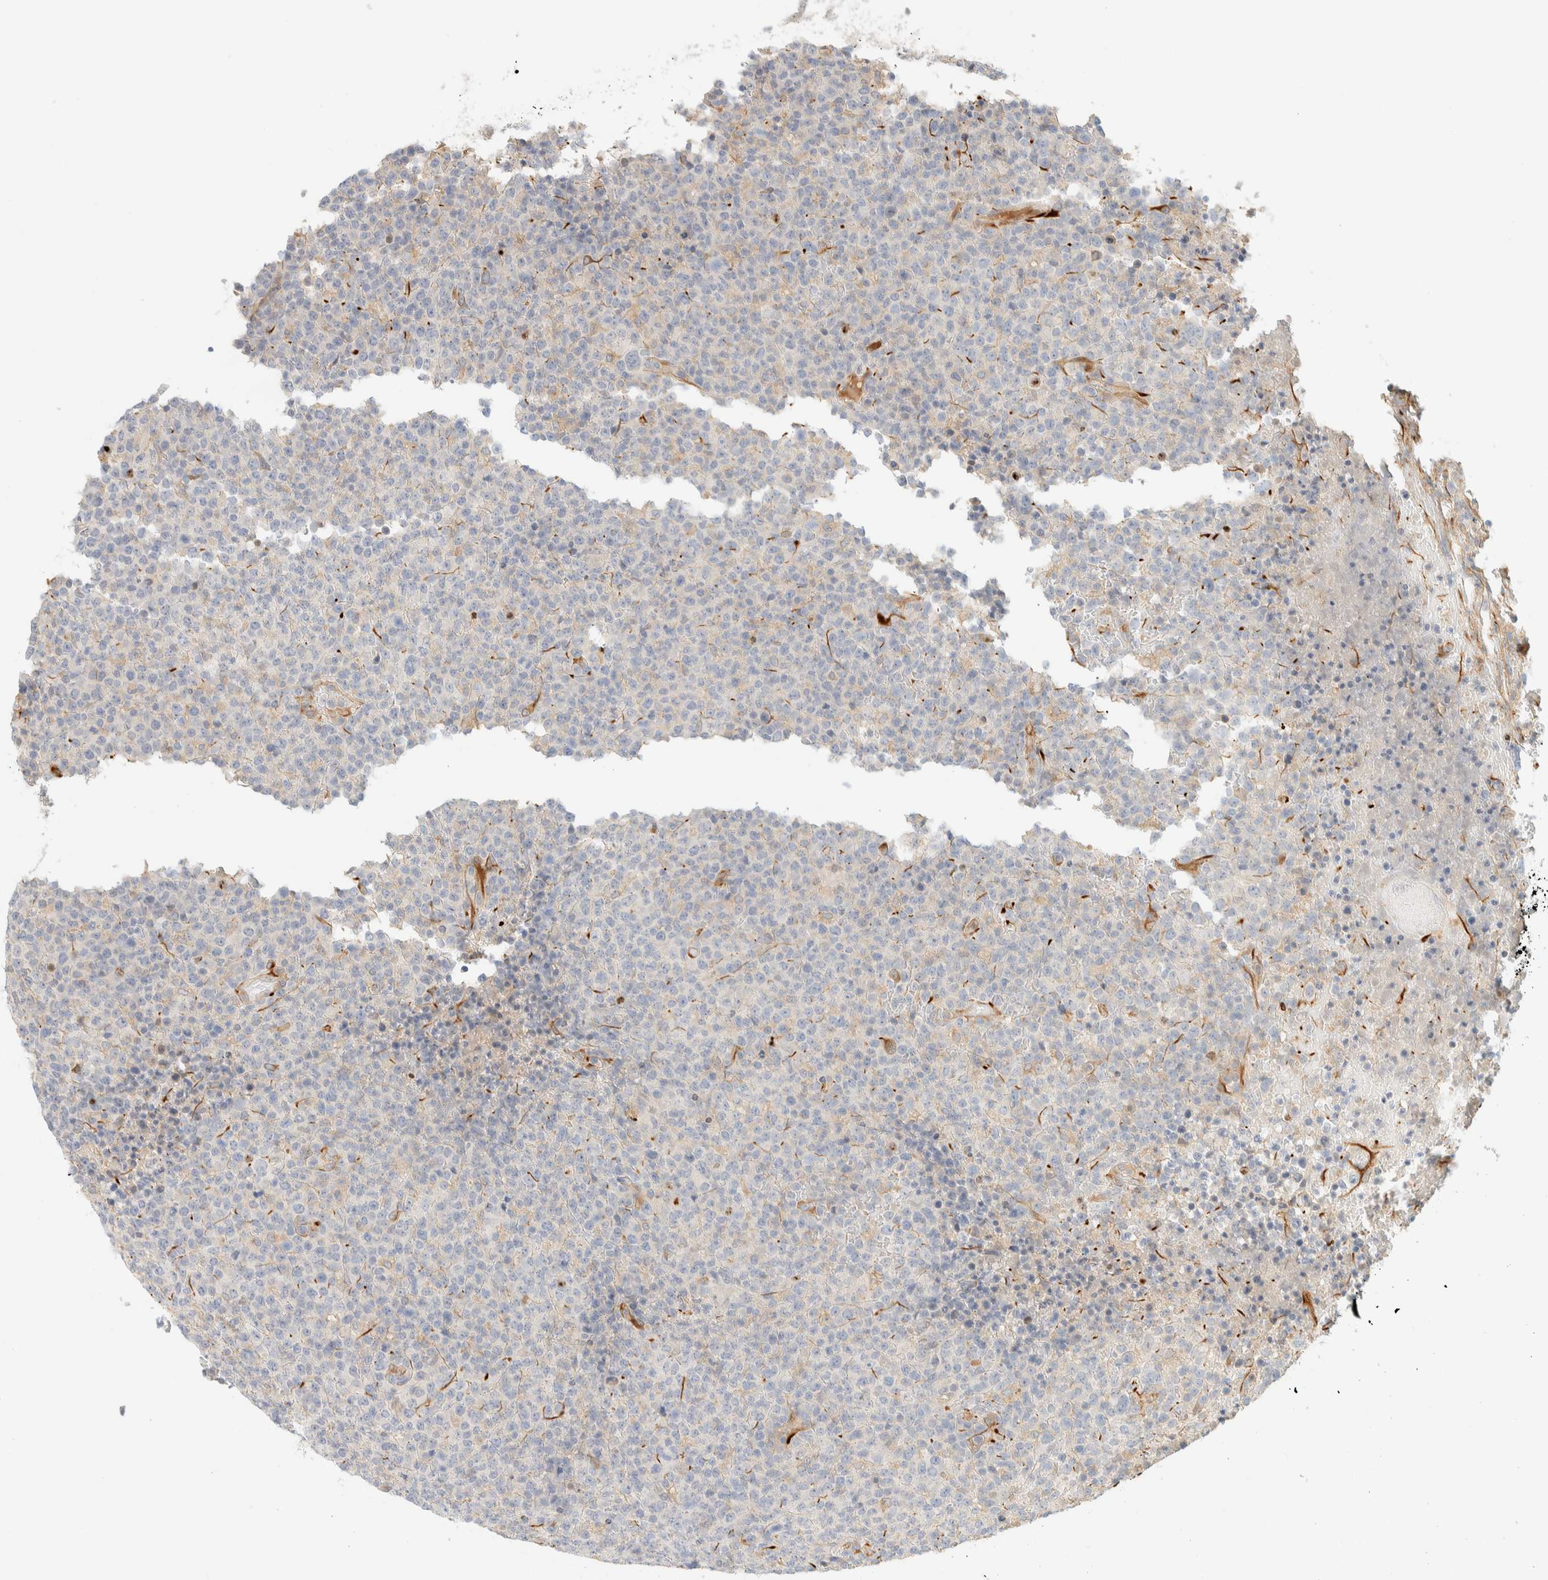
{"staining": {"intensity": "weak", "quantity": "<25%", "location": "cytoplasmic/membranous"}, "tissue": "lymphoma", "cell_type": "Tumor cells", "image_type": "cancer", "snomed": [{"axis": "morphology", "description": "Malignant lymphoma, non-Hodgkin's type, High grade"}, {"axis": "topography", "description": "Lymph node"}], "caption": "Lymphoma stained for a protein using immunohistochemistry shows no staining tumor cells.", "gene": "FAT1", "patient": {"sex": "male", "age": 13}}